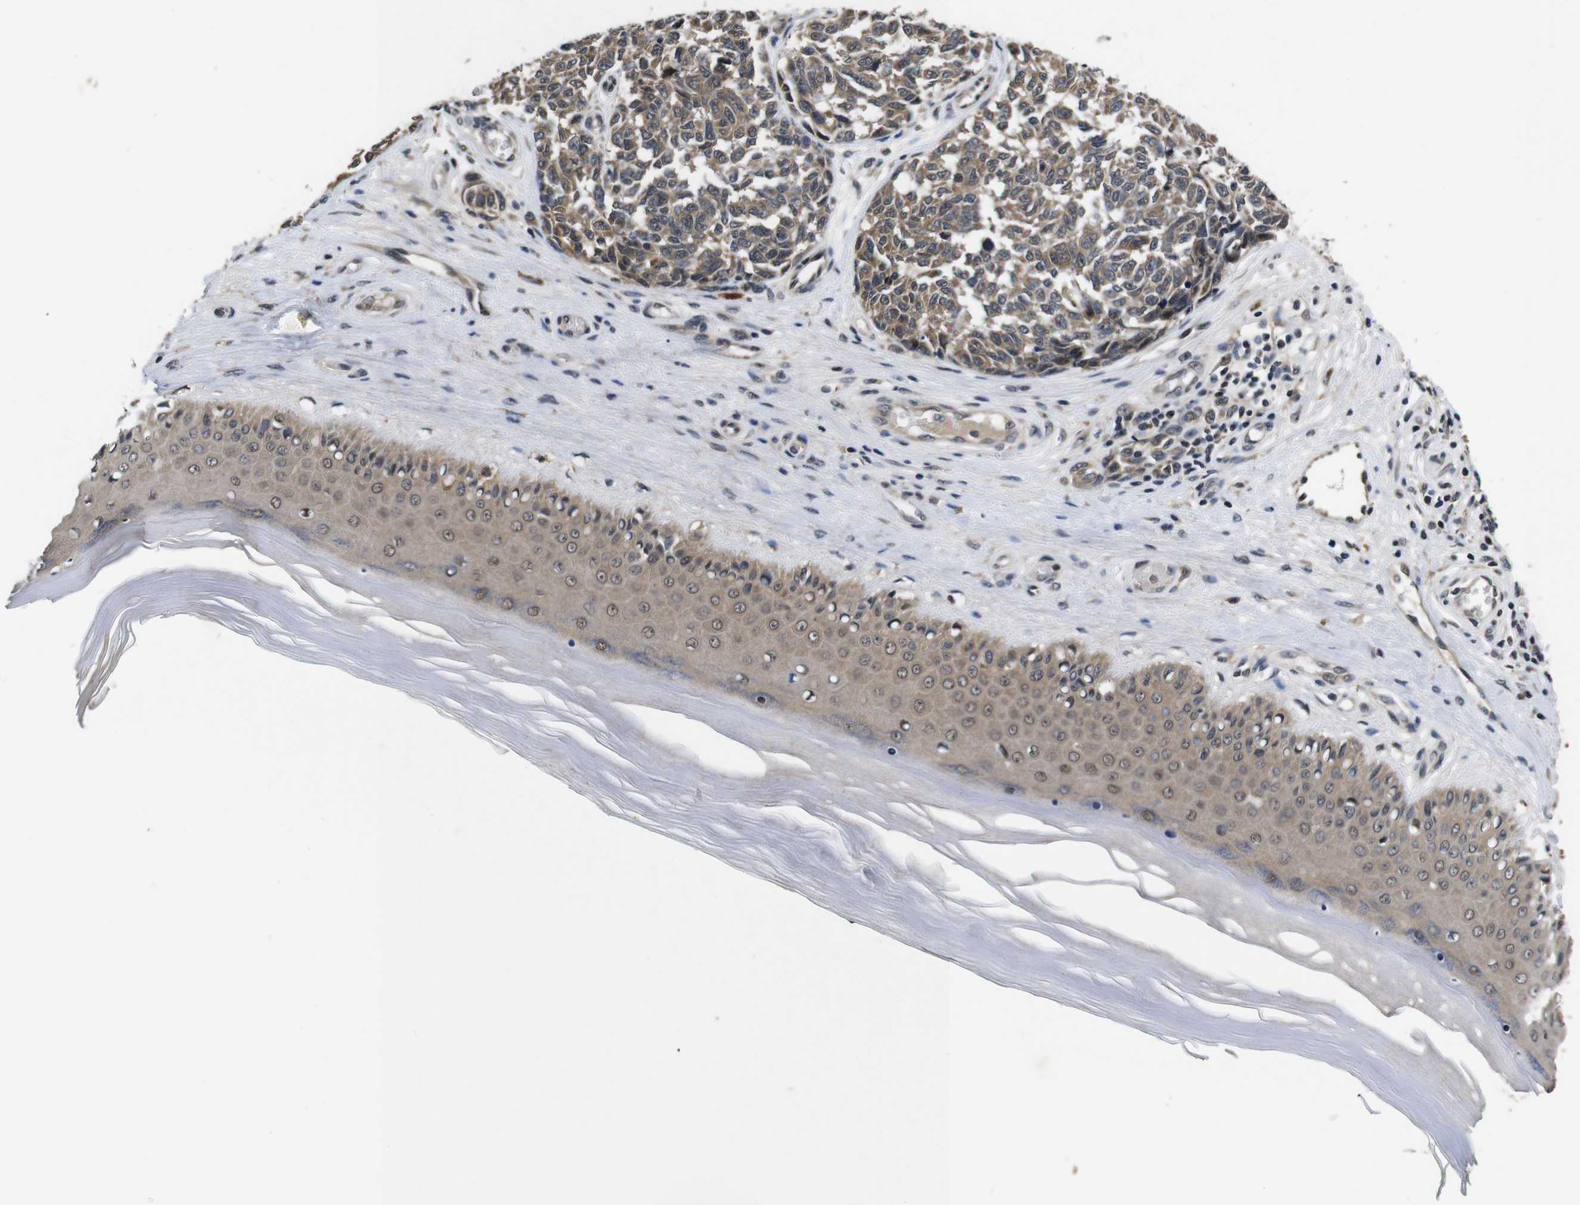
{"staining": {"intensity": "moderate", "quantity": ">75%", "location": "cytoplasmic/membranous"}, "tissue": "melanoma", "cell_type": "Tumor cells", "image_type": "cancer", "snomed": [{"axis": "morphology", "description": "Malignant melanoma, NOS"}, {"axis": "topography", "description": "Skin"}], "caption": "High-power microscopy captured an IHC photomicrograph of melanoma, revealing moderate cytoplasmic/membranous expression in approximately >75% of tumor cells. (Brightfield microscopy of DAB IHC at high magnification).", "gene": "ZBTB46", "patient": {"sex": "female", "age": 64}}